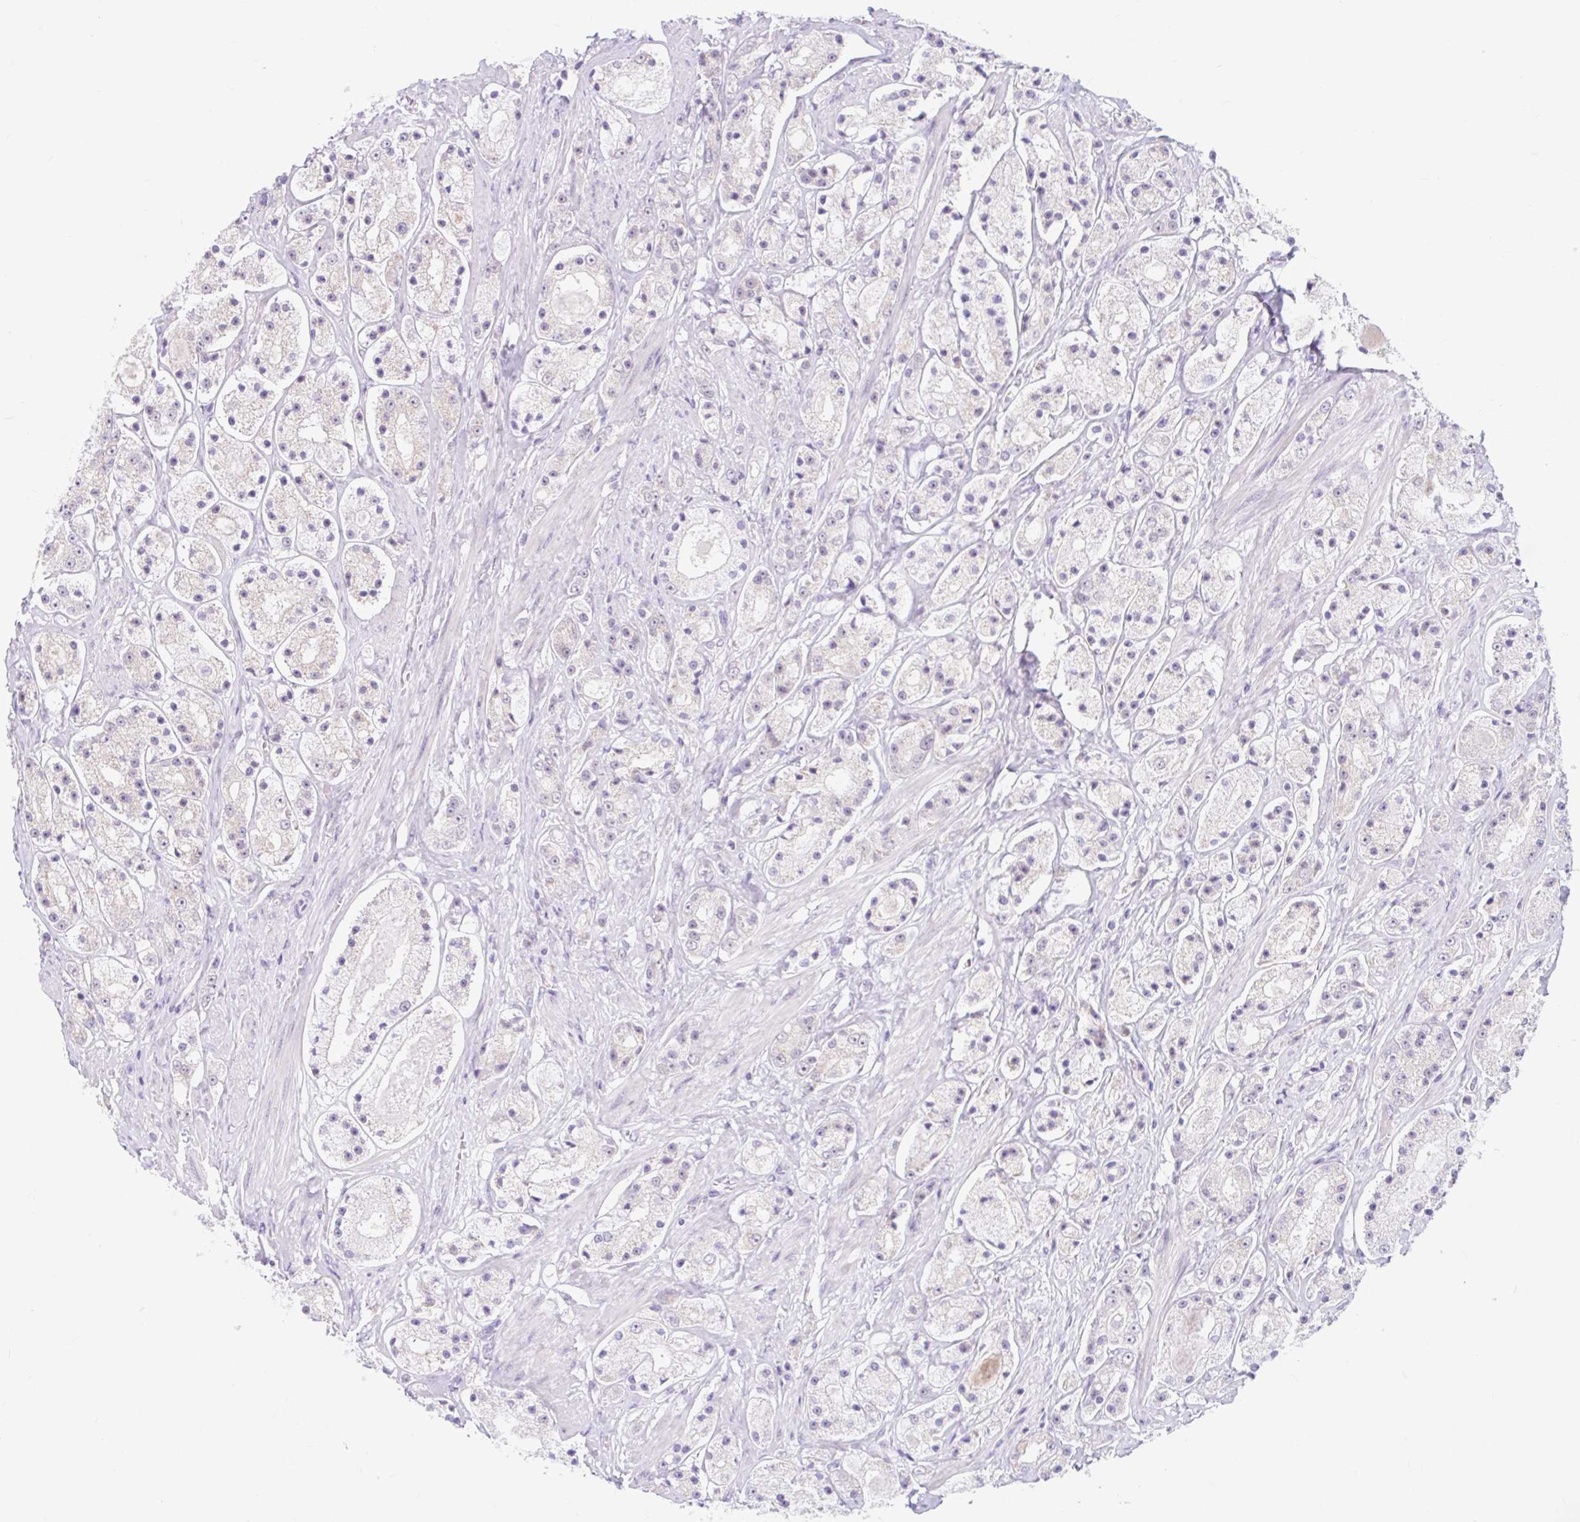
{"staining": {"intensity": "negative", "quantity": "none", "location": "none"}, "tissue": "prostate cancer", "cell_type": "Tumor cells", "image_type": "cancer", "snomed": [{"axis": "morphology", "description": "Adenocarcinoma, High grade"}, {"axis": "topography", "description": "Prostate"}], "caption": "DAB immunohistochemical staining of human adenocarcinoma (high-grade) (prostate) exhibits no significant expression in tumor cells.", "gene": "ITPK1", "patient": {"sex": "male", "age": 67}}